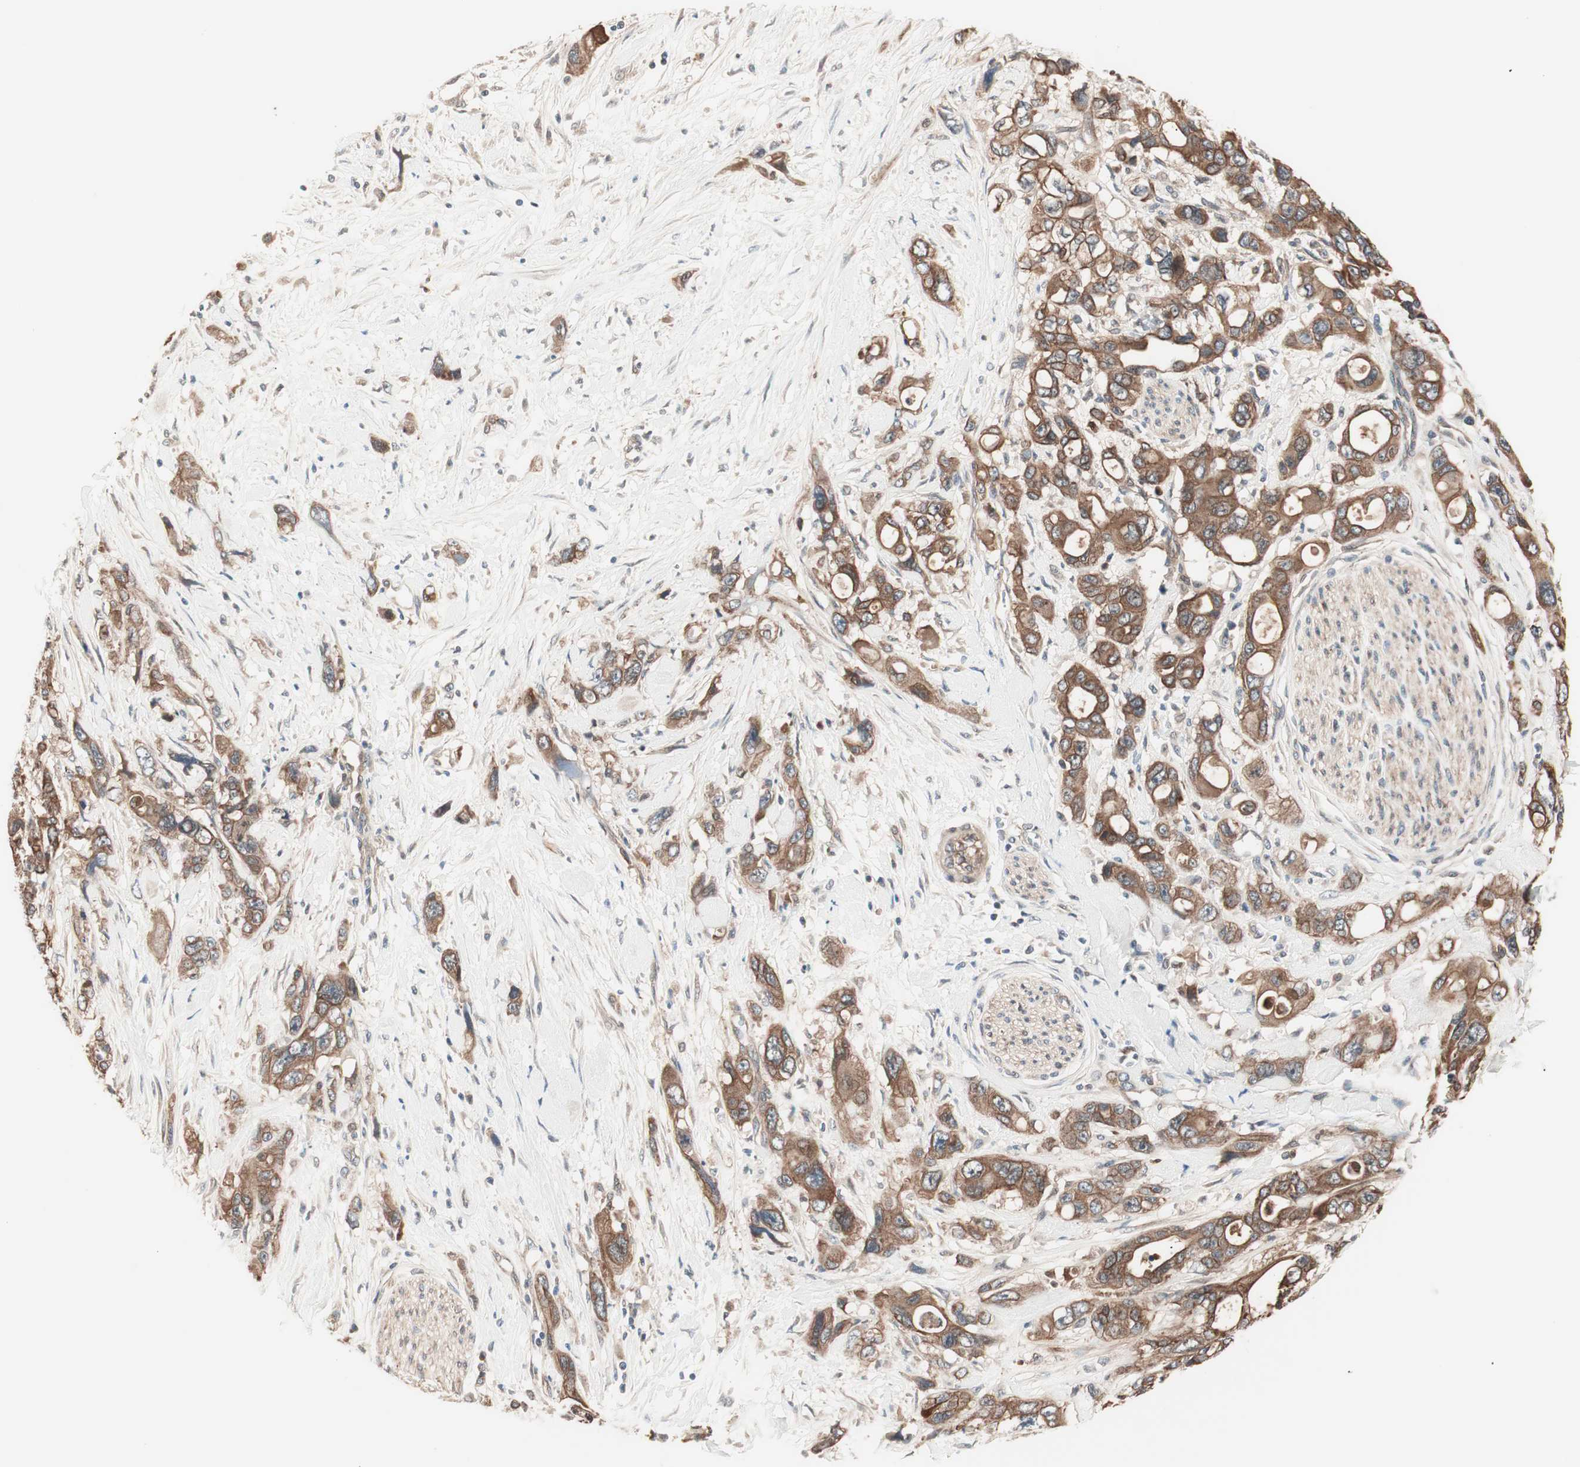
{"staining": {"intensity": "strong", "quantity": ">75%", "location": "cytoplasmic/membranous"}, "tissue": "pancreatic cancer", "cell_type": "Tumor cells", "image_type": "cancer", "snomed": [{"axis": "morphology", "description": "Adenocarcinoma, NOS"}, {"axis": "topography", "description": "Pancreas"}], "caption": "Immunohistochemistry histopathology image of human adenocarcinoma (pancreatic) stained for a protein (brown), which shows high levels of strong cytoplasmic/membranous positivity in about >75% of tumor cells.", "gene": "TSG101", "patient": {"sex": "male", "age": 46}}